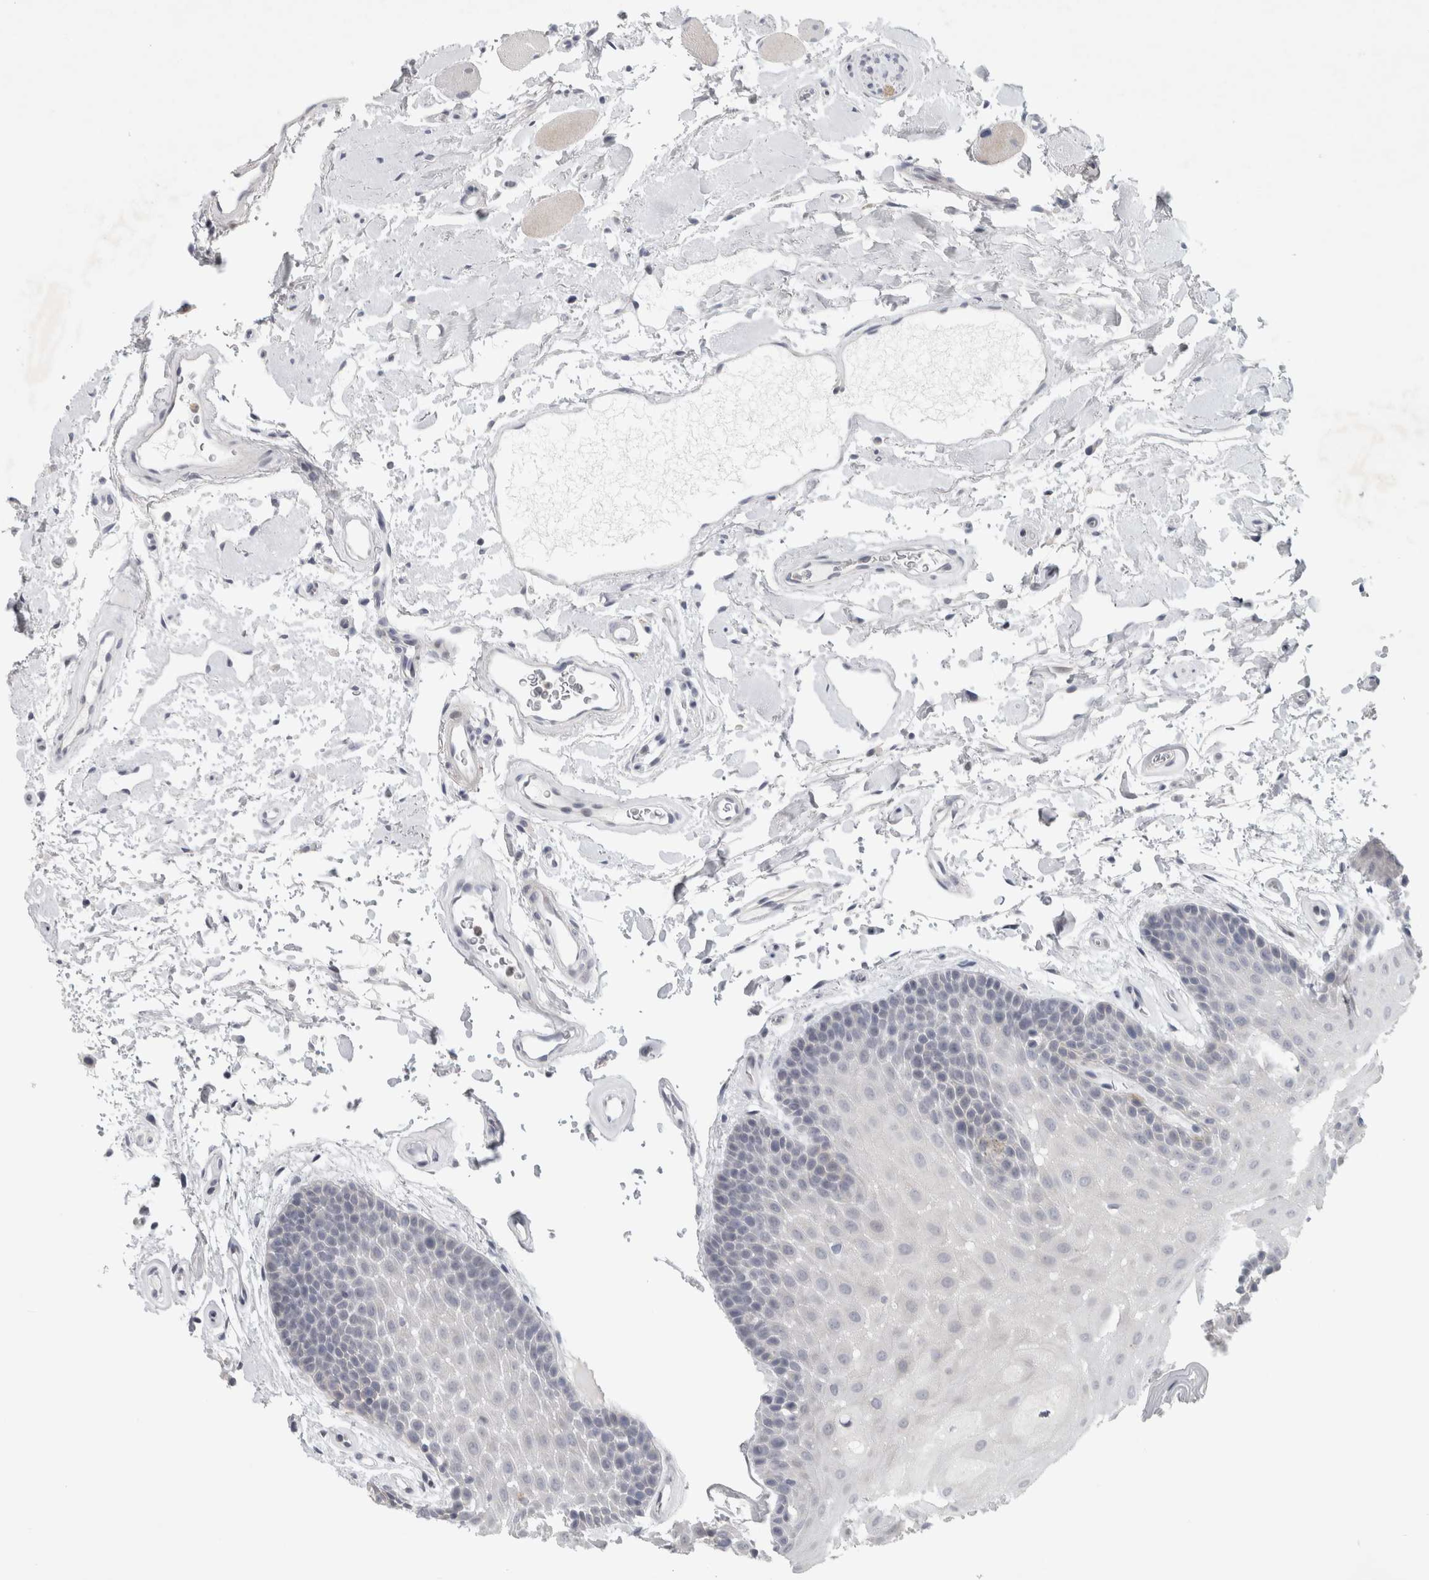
{"staining": {"intensity": "negative", "quantity": "none", "location": "none"}, "tissue": "oral mucosa", "cell_type": "Squamous epithelial cells", "image_type": "normal", "snomed": [{"axis": "morphology", "description": "Normal tissue, NOS"}, {"axis": "topography", "description": "Oral tissue"}], "caption": "Protein analysis of unremarkable oral mucosa exhibits no significant staining in squamous epithelial cells.", "gene": "PTPRN2", "patient": {"sex": "male", "age": 62}}